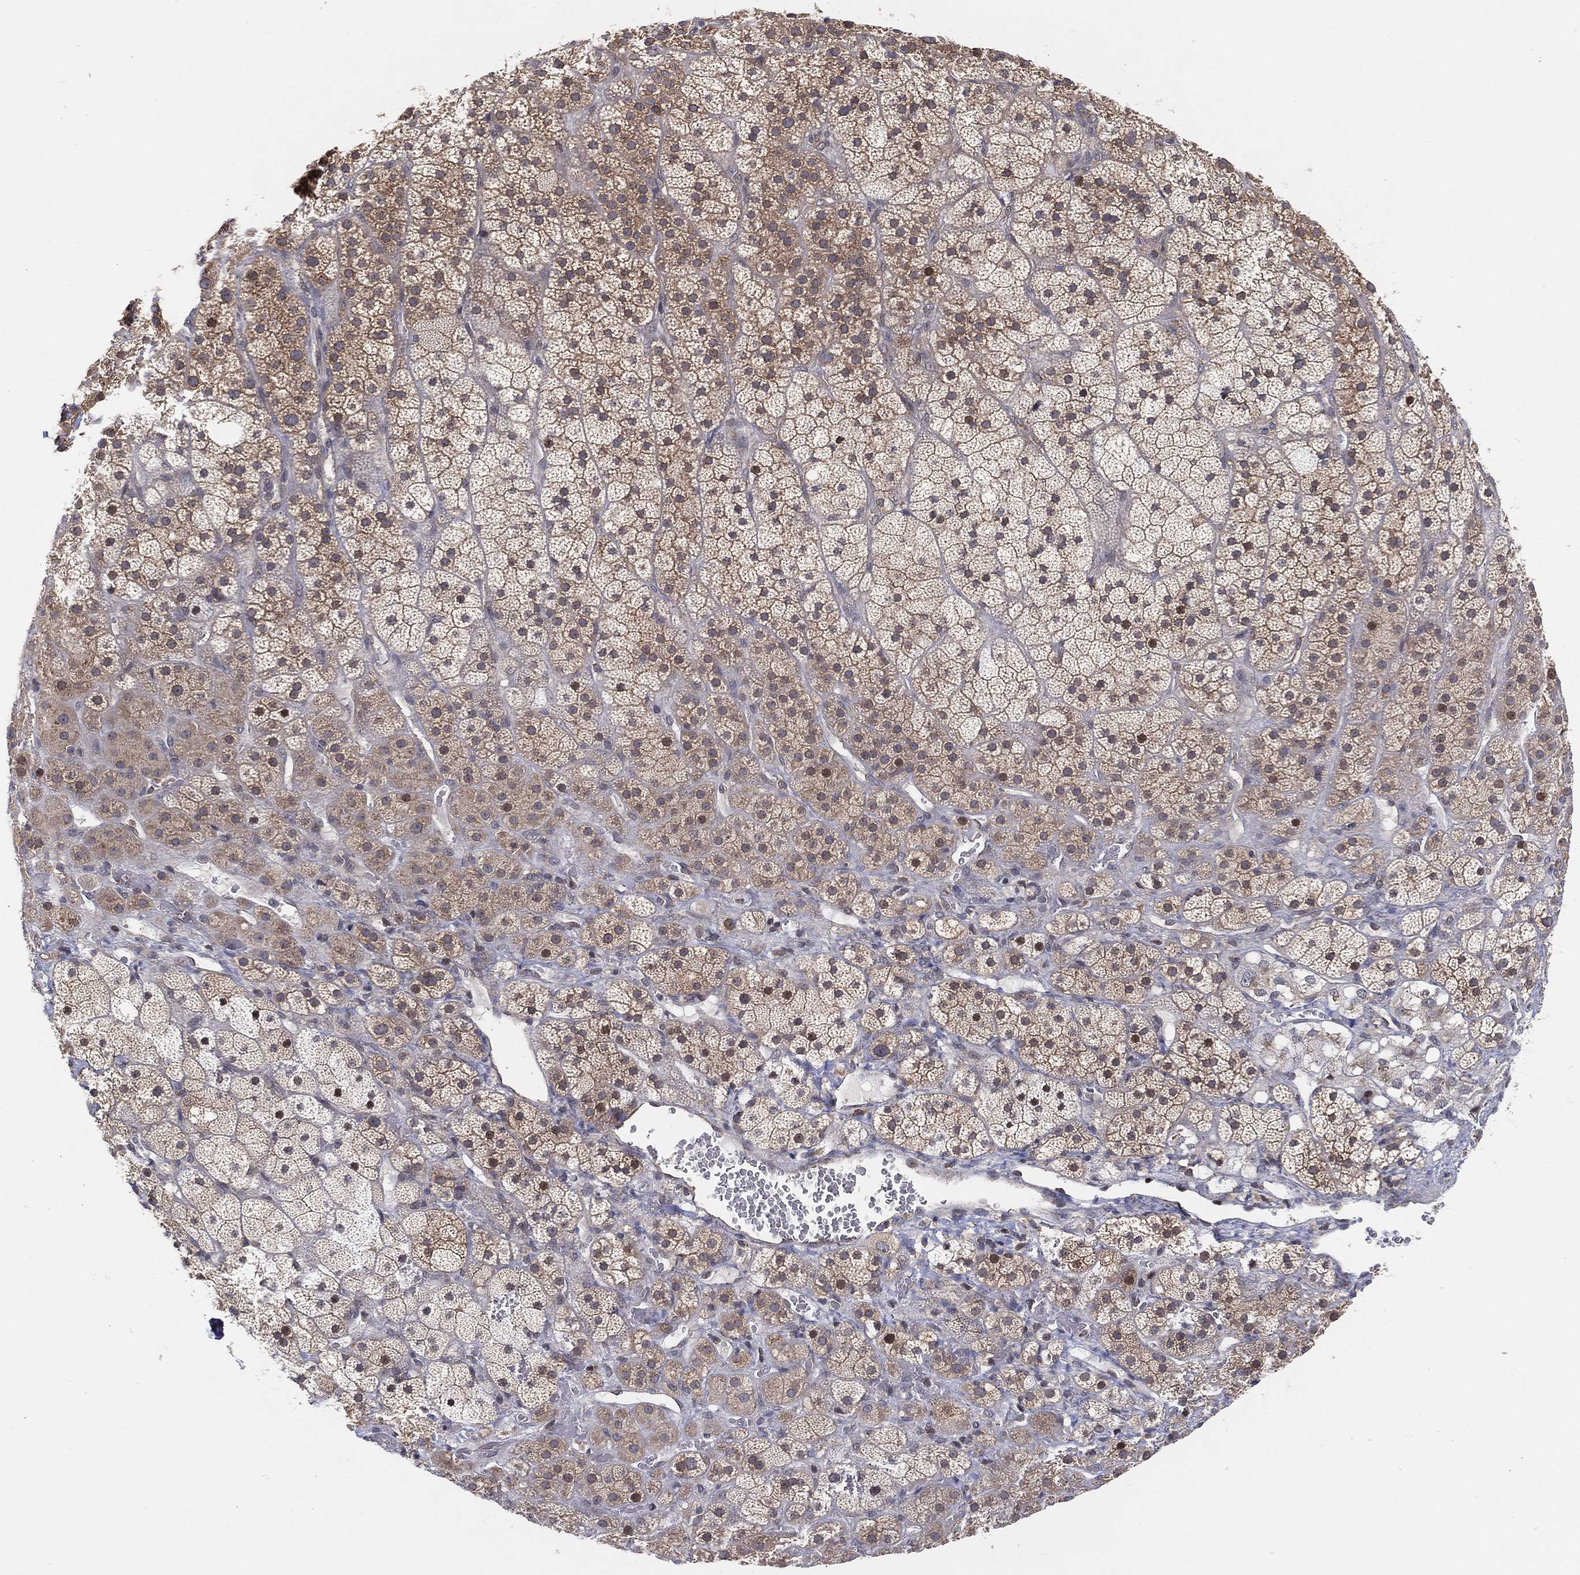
{"staining": {"intensity": "moderate", "quantity": "25%-75%", "location": "cytoplasmic/membranous"}, "tissue": "adrenal gland", "cell_type": "Glandular cells", "image_type": "normal", "snomed": [{"axis": "morphology", "description": "Normal tissue, NOS"}, {"axis": "topography", "description": "Adrenal gland"}], "caption": "Approximately 25%-75% of glandular cells in normal adrenal gland demonstrate moderate cytoplasmic/membranous protein expression as visualized by brown immunohistochemical staining.", "gene": "TMTC4", "patient": {"sex": "male", "age": 57}}